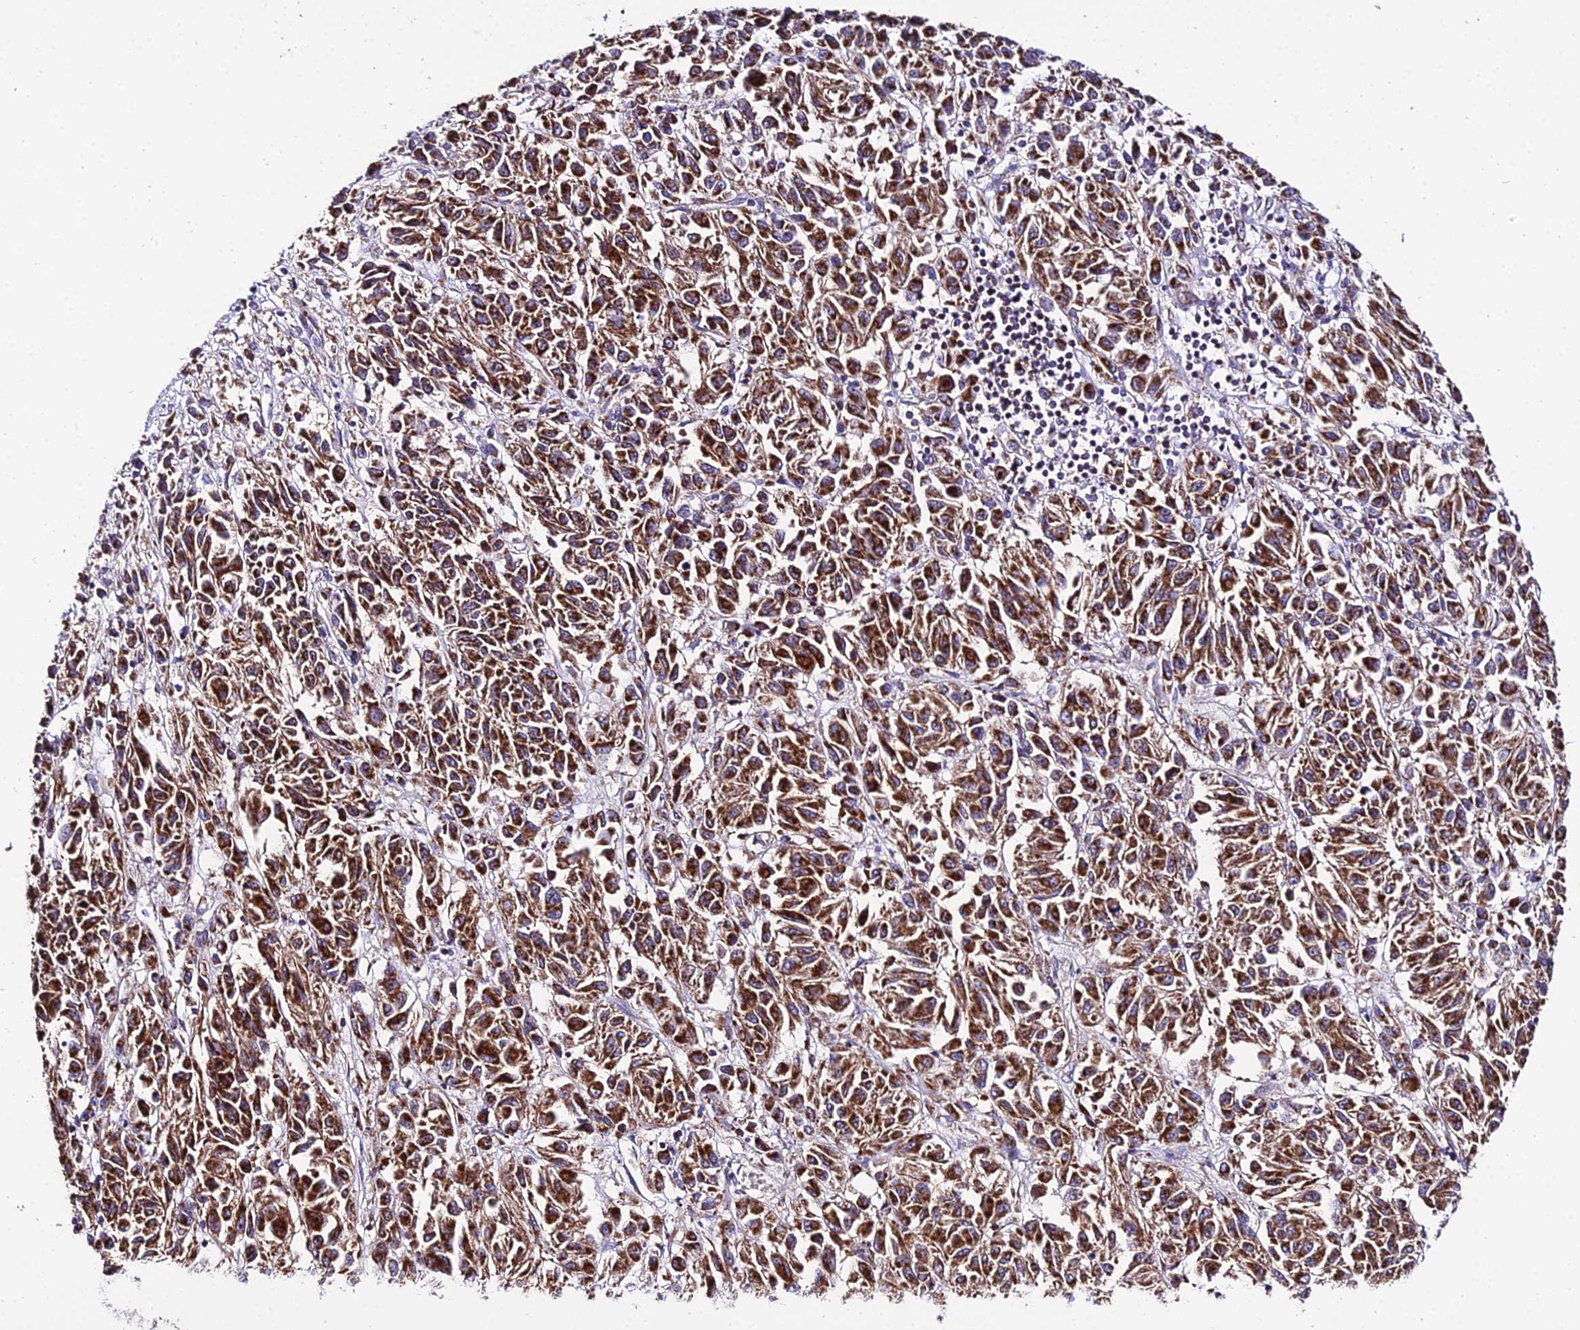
{"staining": {"intensity": "strong", "quantity": ">75%", "location": "cytoplasmic/membranous"}, "tissue": "melanoma", "cell_type": "Tumor cells", "image_type": "cancer", "snomed": [{"axis": "morphology", "description": "Malignant melanoma, Metastatic site"}, {"axis": "topography", "description": "Lung"}], "caption": "Malignant melanoma (metastatic site) was stained to show a protein in brown. There is high levels of strong cytoplasmic/membranous positivity in approximately >75% of tumor cells. The protein of interest is stained brown, and the nuclei are stained in blue (DAB (3,3'-diaminobenzidine) IHC with brightfield microscopy, high magnification).", "gene": "OCIAD1", "patient": {"sex": "male", "age": 64}}